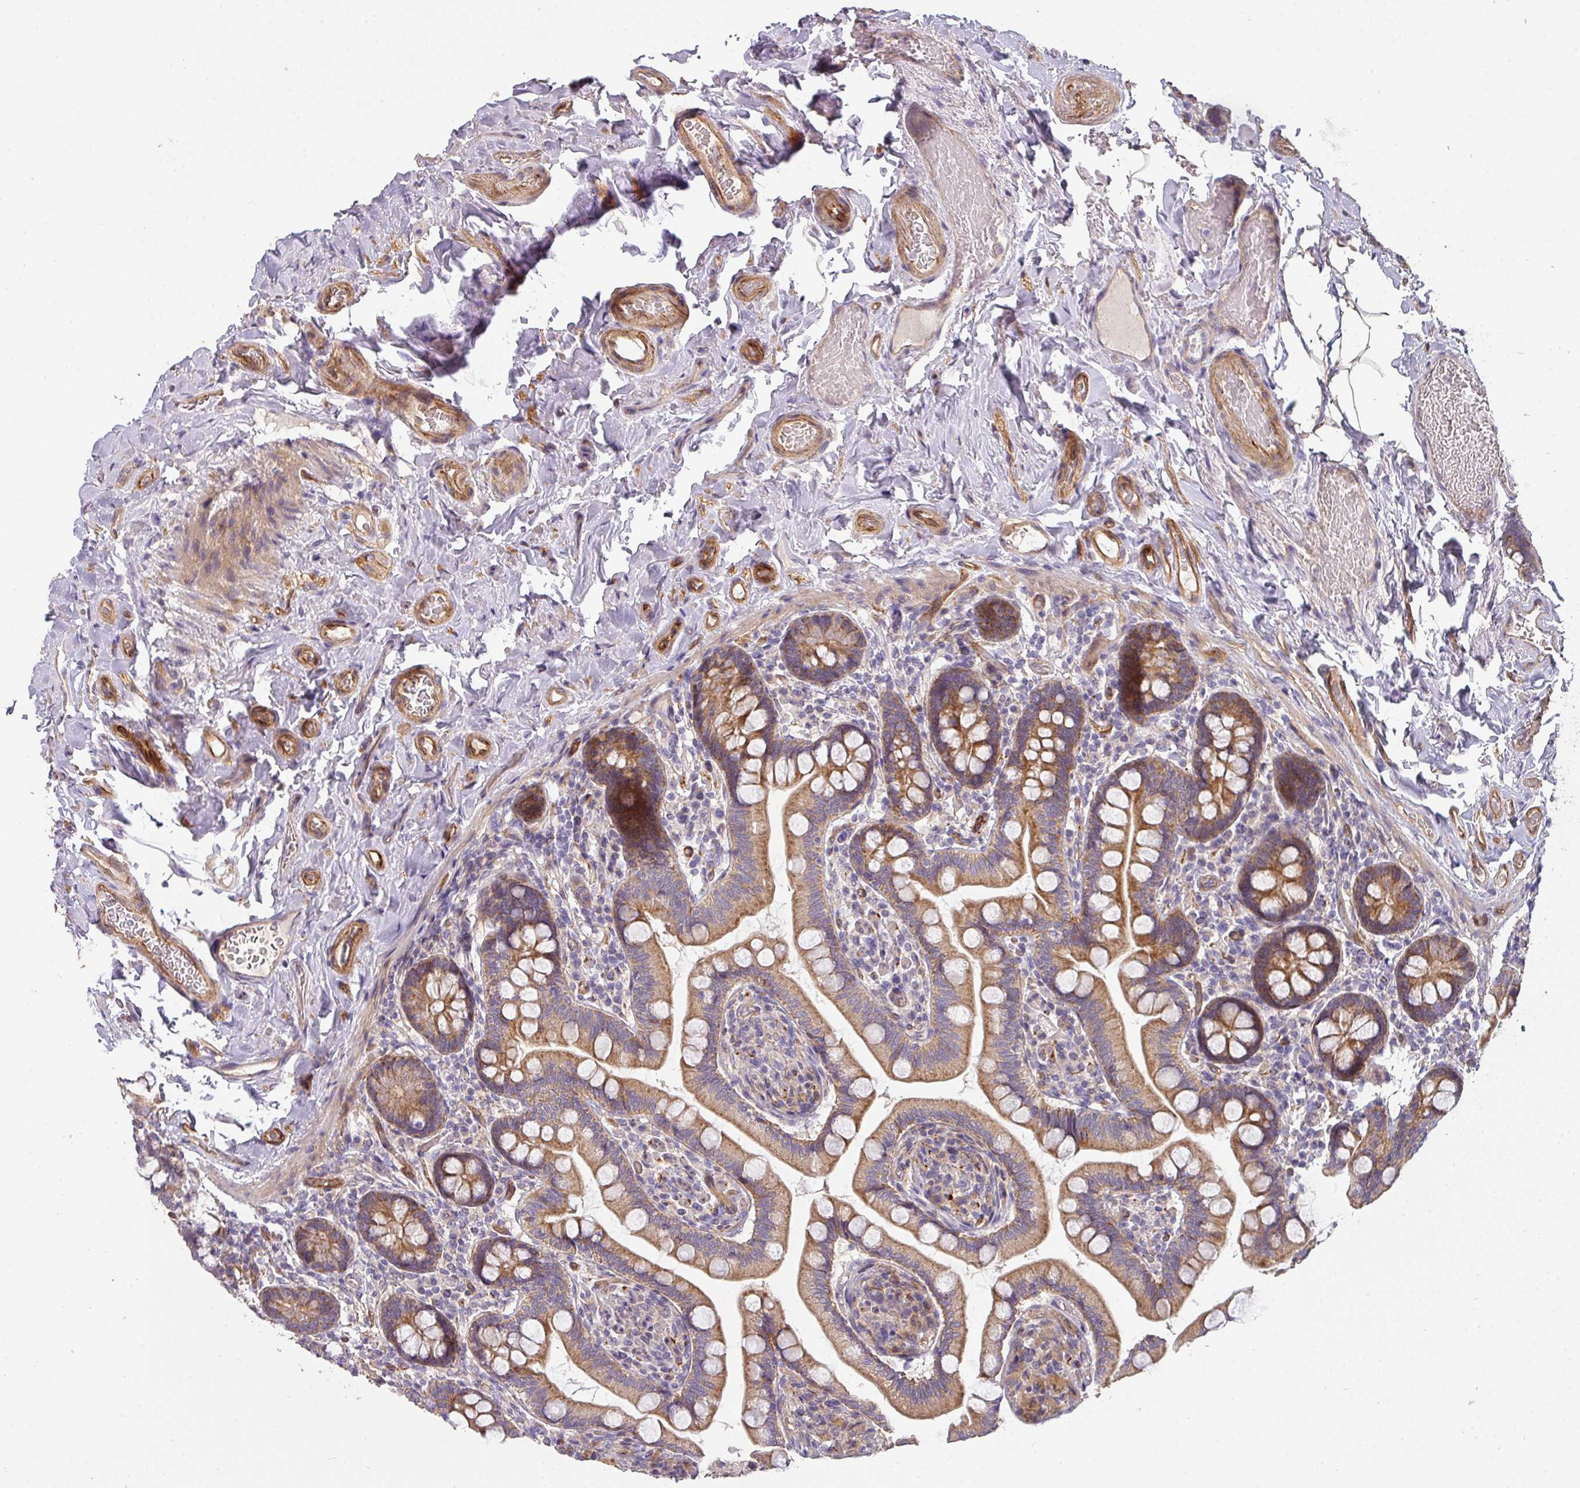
{"staining": {"intensity": "moderate", "quantity": ">75%", "location": "cytoplasmic/membranous"}, "tissue": "small intestine", "cell_type": "Glandular cells", "image_type": "normal", "snomed": [{"axis": "morphology", "description": "Normal tissue, NOS"}, {"axis": "topography", "description": "Small intestine"}], "caption": "Brown immunohistochemical staining in unremarkable human small intestine reveals moderate cytoplasmic/membranous positivity in about >75% of glandular cells.", "gene": "PCDH1", "patient": {"sex": "female", "age": 64}}